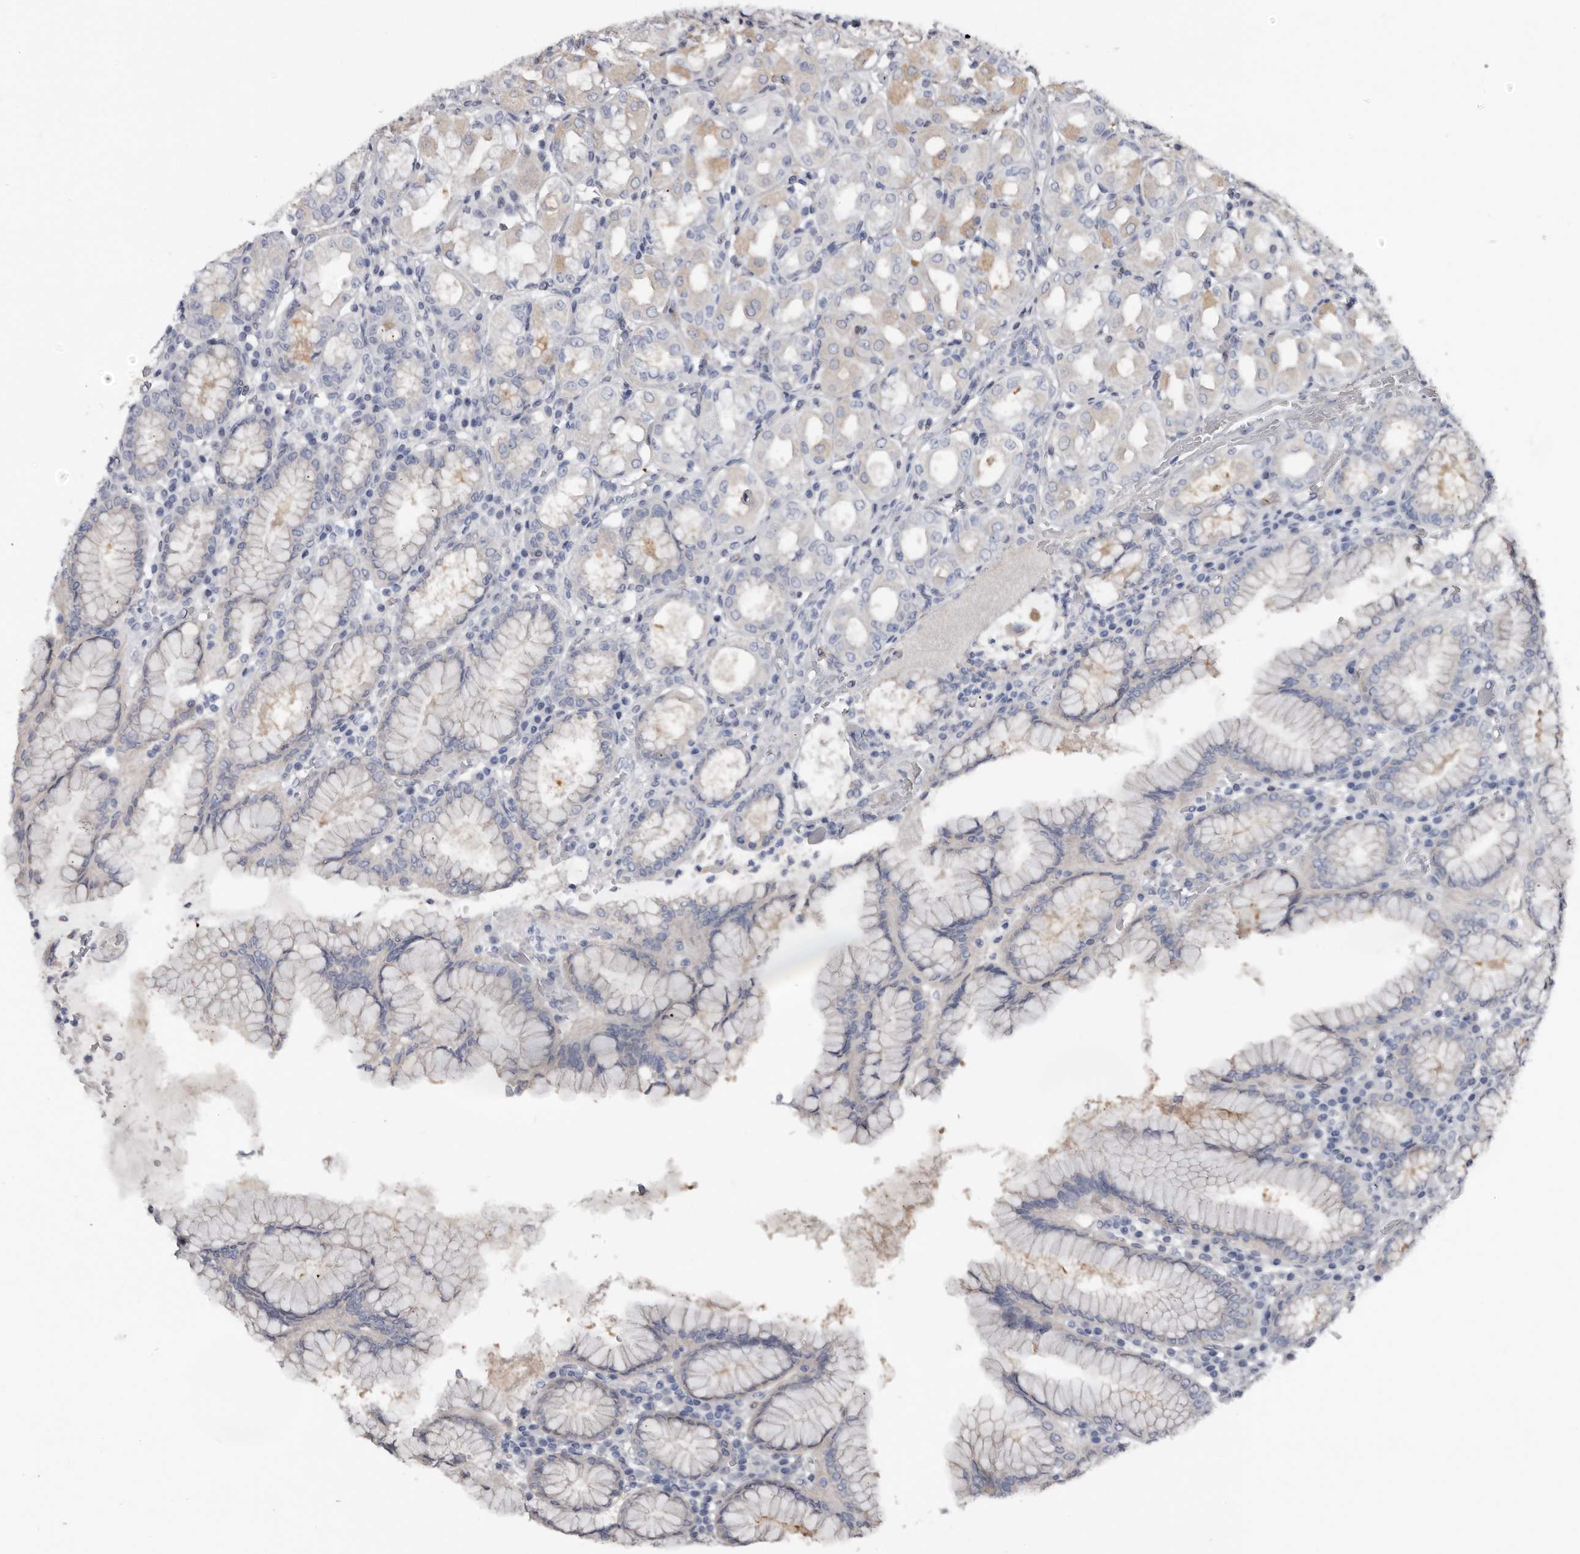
{"staining": {"intensity": "weak", "quantity": "<25%", "location": "cytoplasmic/membranous"}, "tissue": "stomach", "cell_type": "Glandular cells", "image_type": "normal", "snomed": [{"axis": "morphology", "description": "Normal tissue, NOS"}, {"axis": "topography", "description": "Stomach"}, {"axis": "topography", "description": "Stomach, lower"}], "caption": "A photomicrograph of stomach stained for a protein demonstrates no brown staining in glandular cells. The staining is performed using DAB brown chromogen with nuclei counter-stained in using hematoxylin.", "gene": "FABP7", "patient": {"sex": "female", "age": 56}}